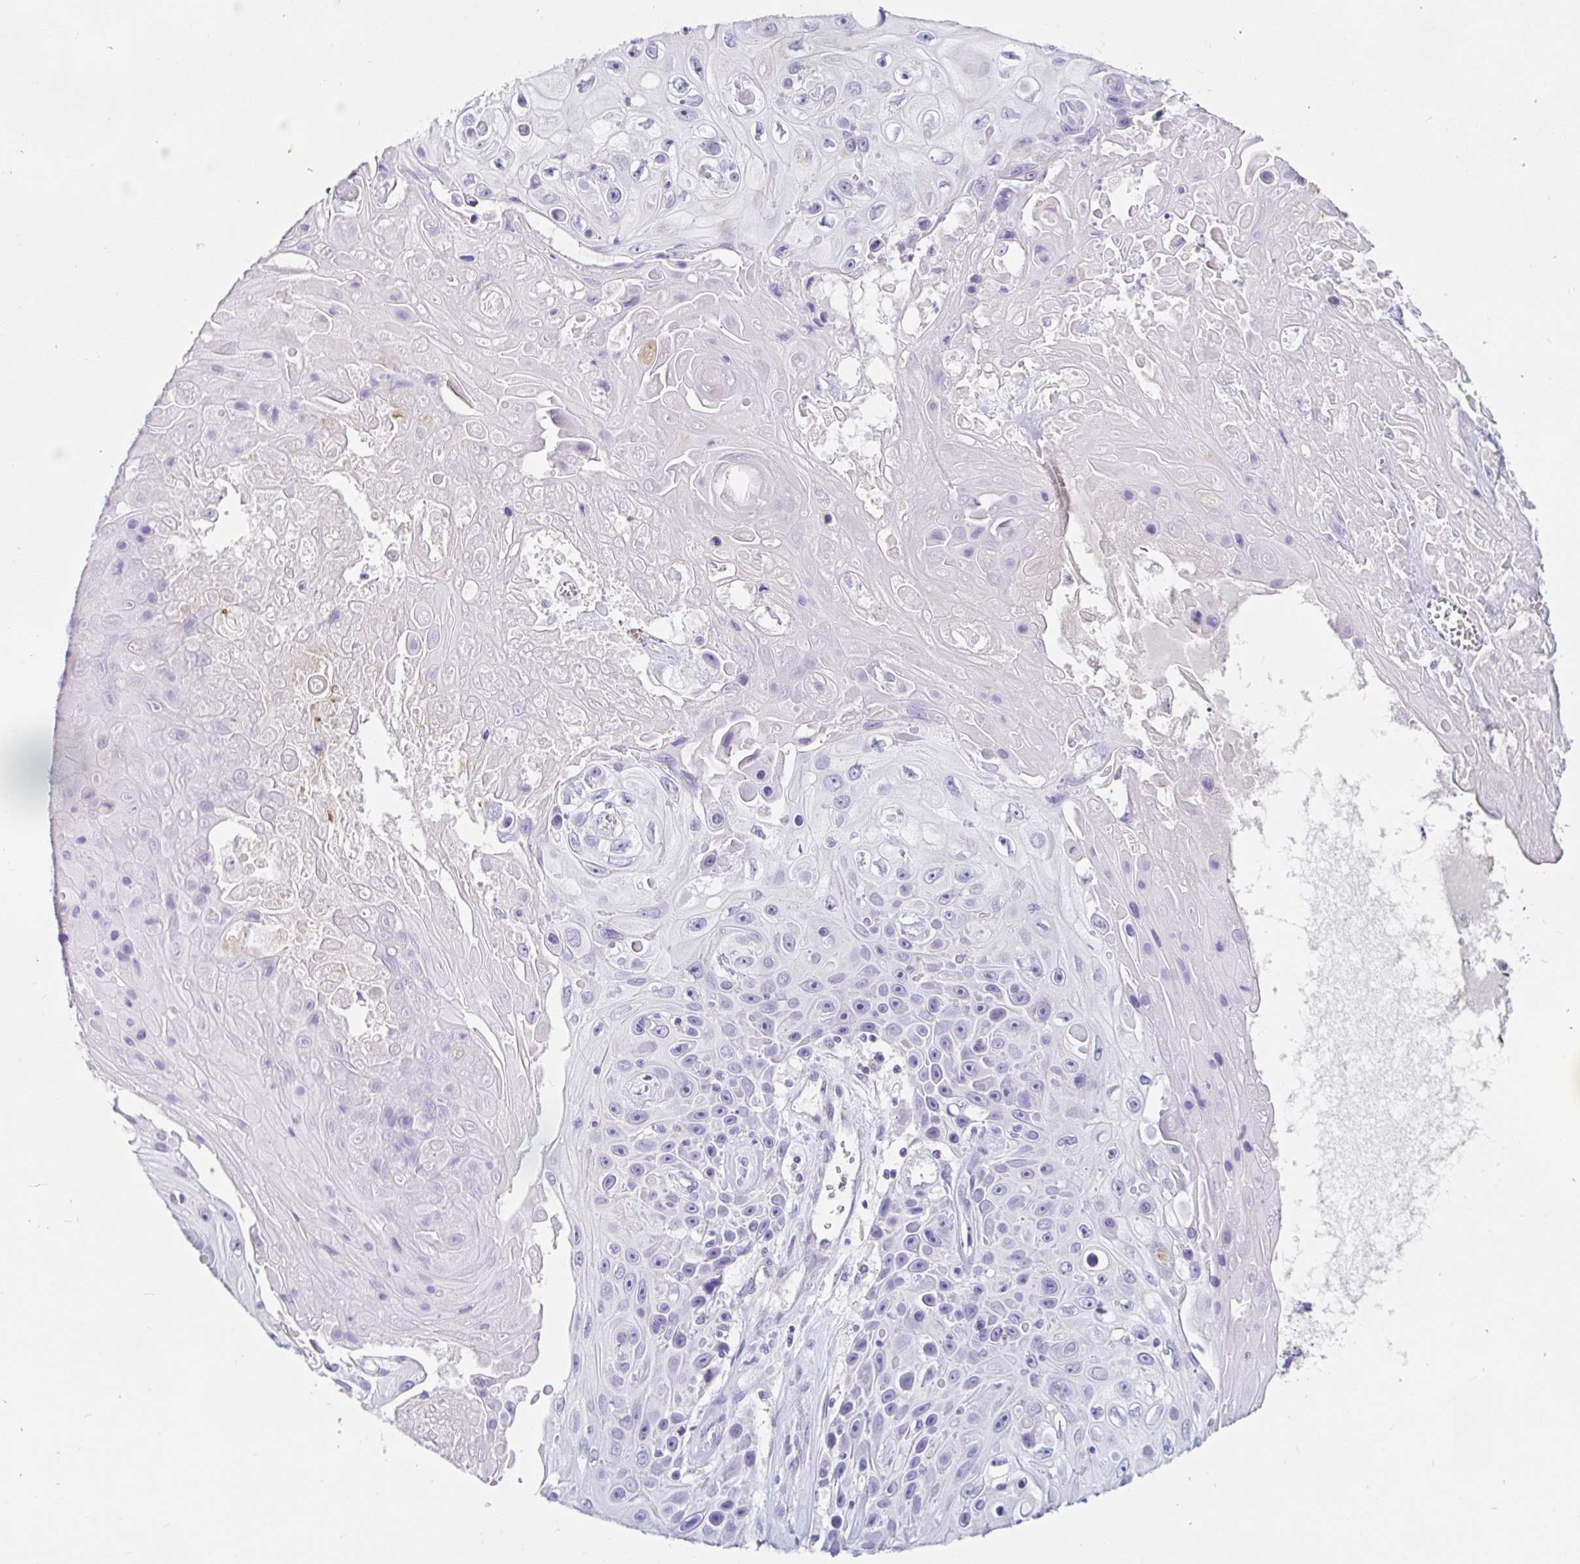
{"staining": {"intensity": "negative", "quantity": "none", "location": "none"}, "tissue": "skin cancer", "cell_type": "Tumor cells", "image_type": "cancer", "snomed": [{"axis": "morphology", "description": "Squamous cell carcinoma, NOS"}, {"axis": "topography", "description": "Skin"}], "caption": "This histopathology image is of skin cancer (squamous cell carcinoma) stained with IHC to label a protein in brown with the nuclei are counter-stained blue. There is no staining in tumor cells. (Brightfield microscopy of DAB immunohistochemistry (IHC) at high magnification).", "gene": "TEX44", "patient": {"sex": "male", "age": 82}}